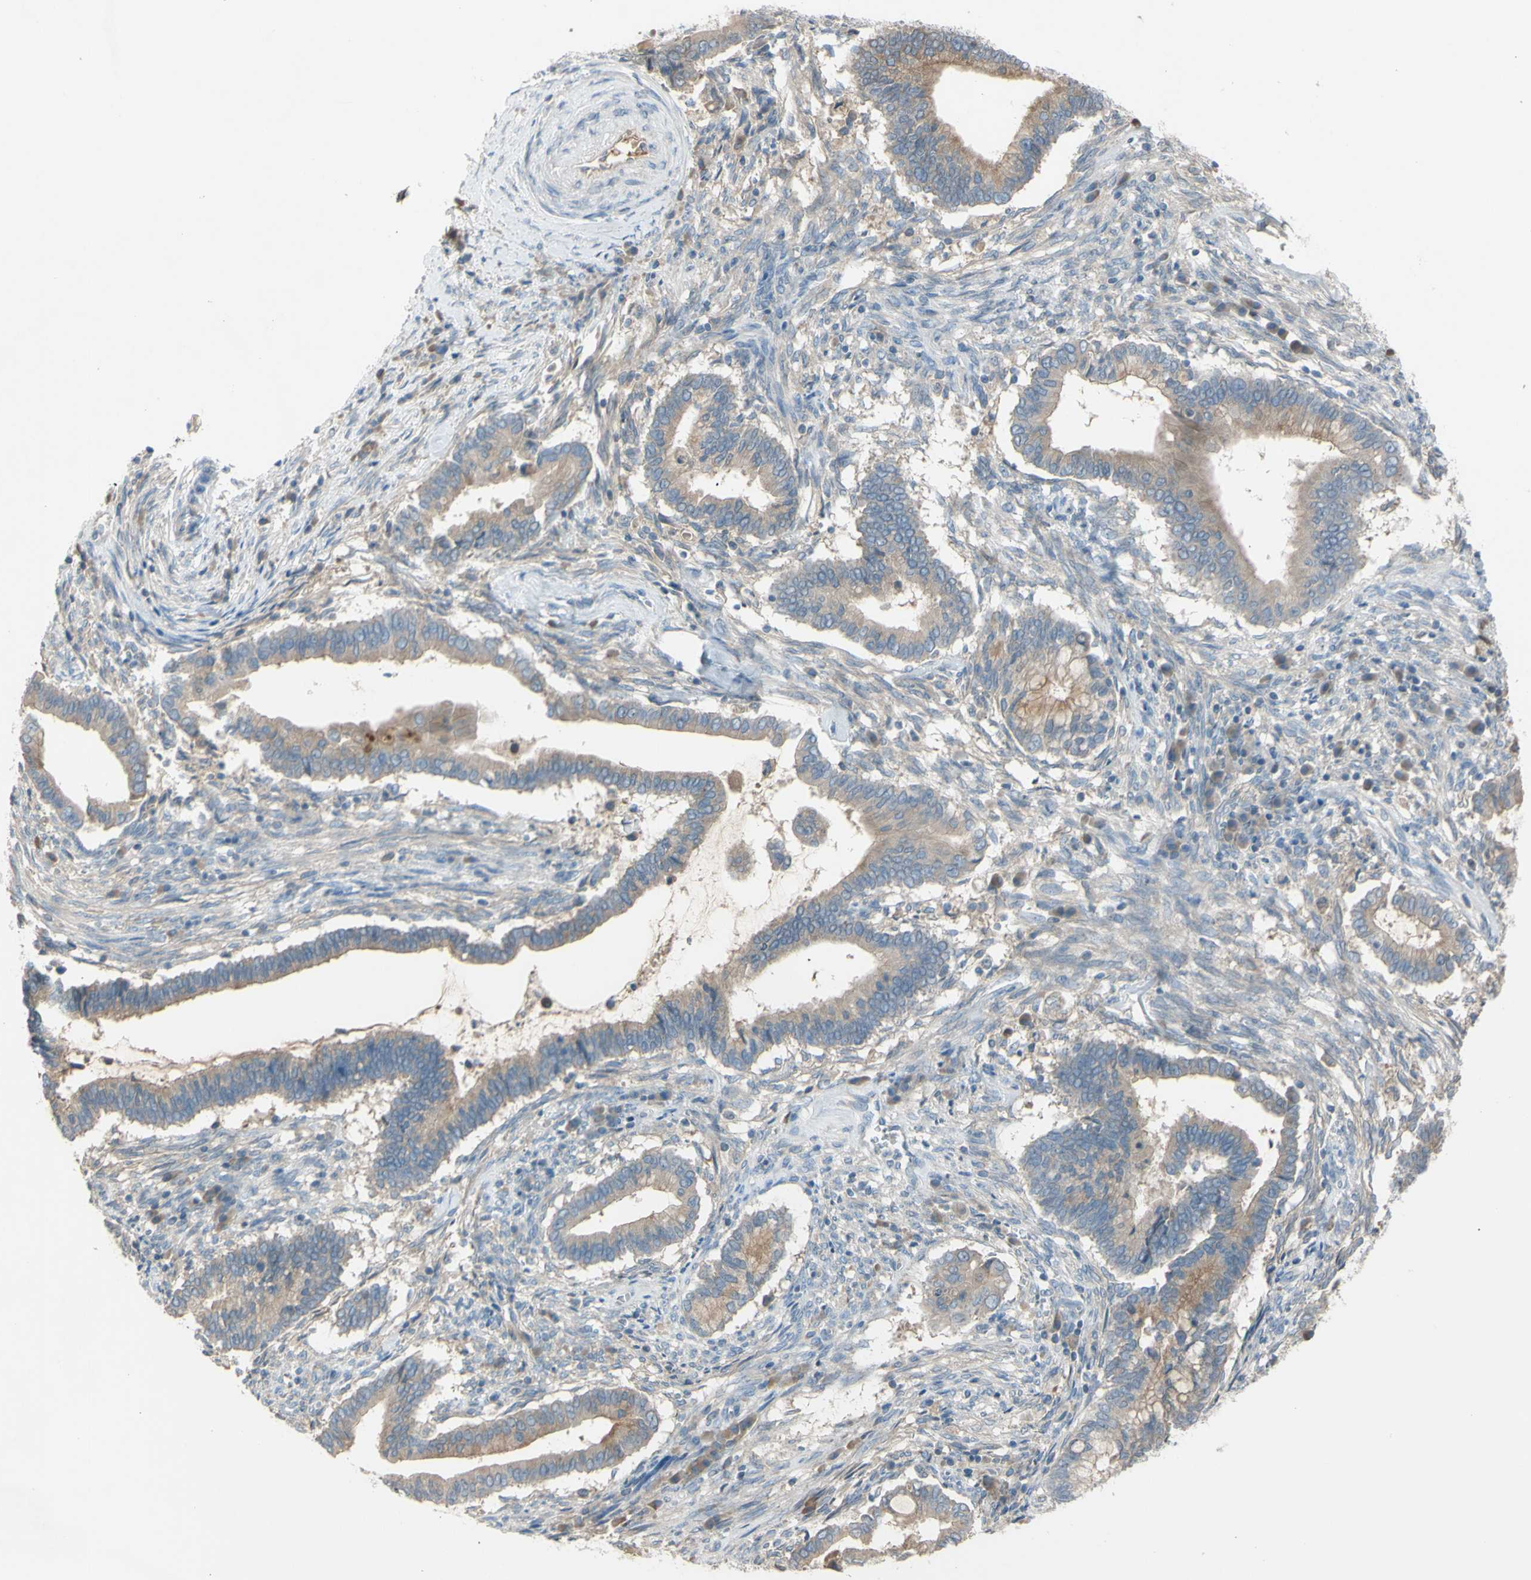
{"staining": {"intensity": "weak", "quantity": "<25%", "location": "cytoplasmic/membranous"}, "tissue": "cervical cancer", "cell_type": "Tumor cells", "image_type": "cancer", "snomed": [{"axis": "morphology", "description": "Adenocarcinoma, NOS"}, {"axis": "topography", "description": "Cervix"}], "caption": "Cervical adenocarcinoma was stained to show a protein in brown. There is no significant positivity in tumor cells. Nuclei are stained in blue.", "gene": "ATRN", "patient": {"sex": "female", "age": 44}}